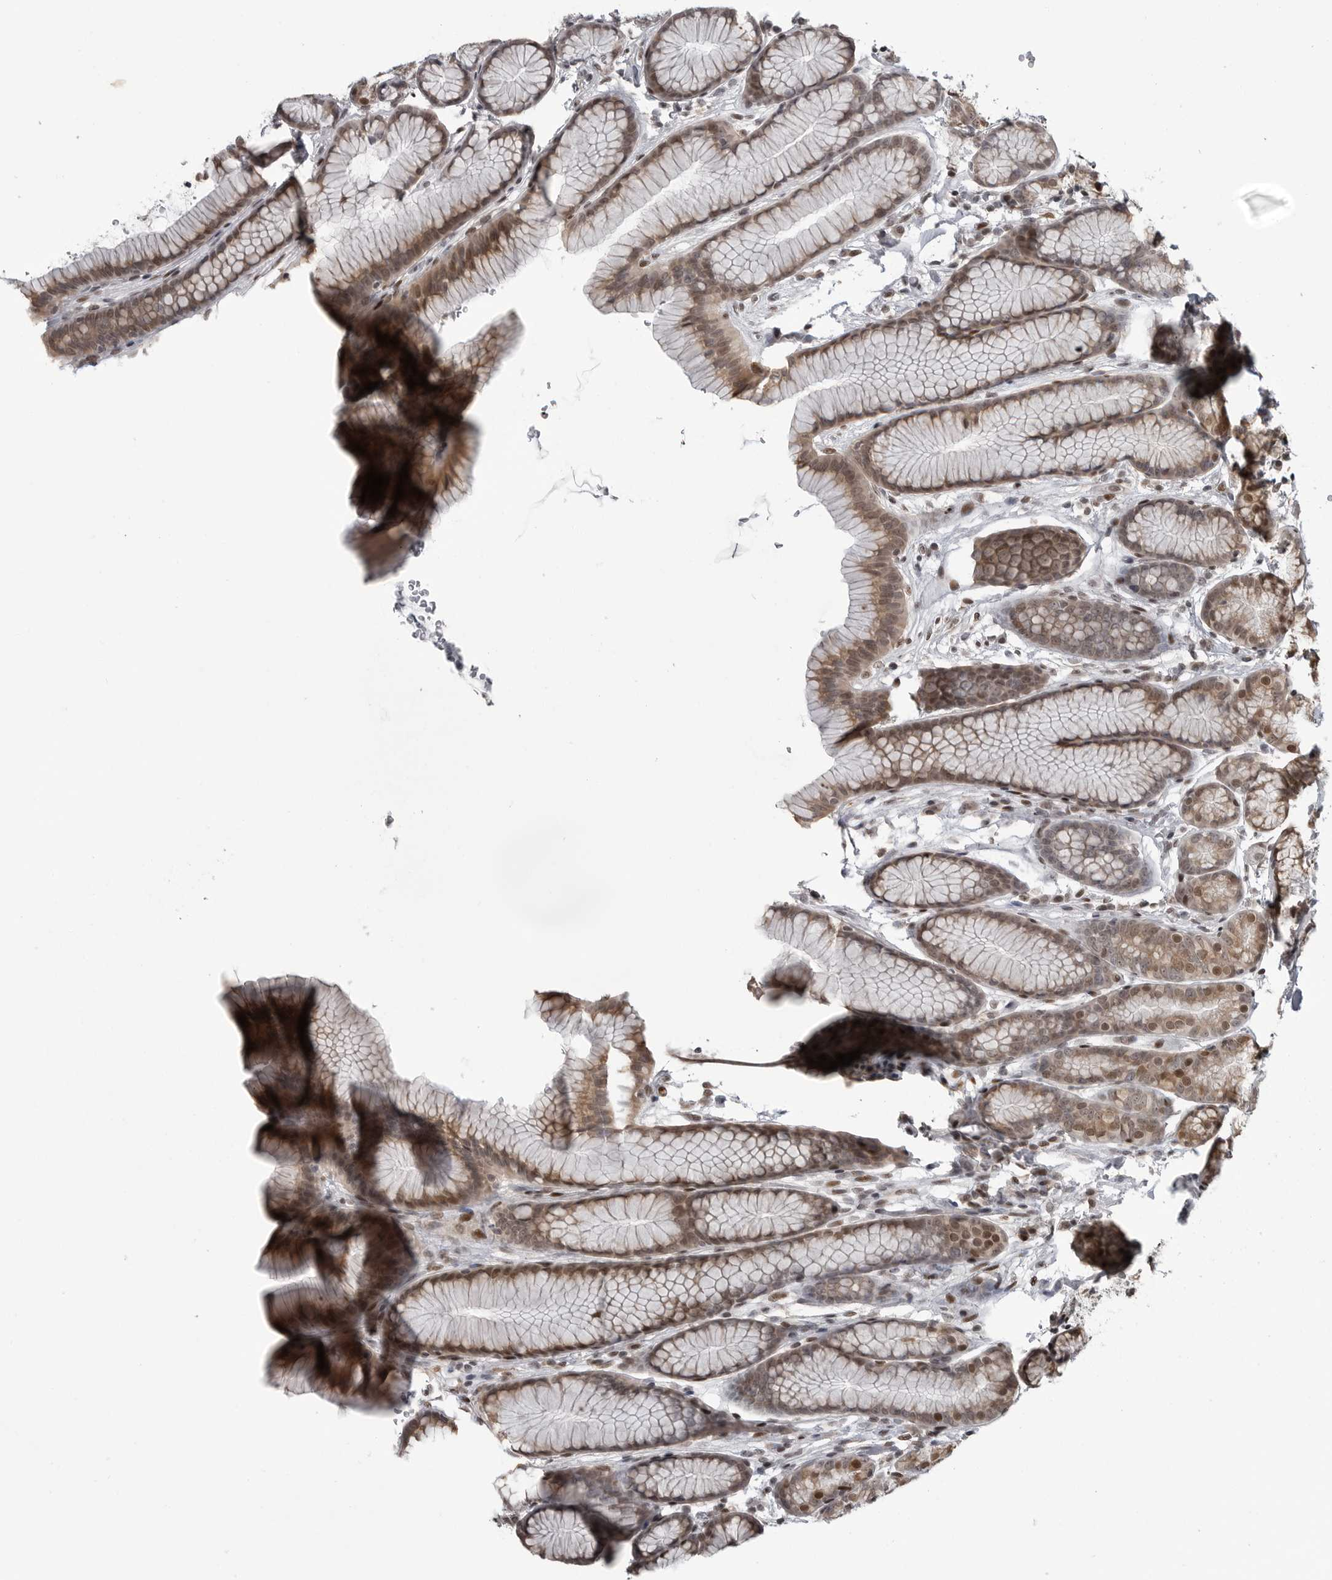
{"staining": {"intensity": "weak", "quantity": "25%-75%", "location": "cytoplasmic/membranous,nuclear"}, "tissue": "stomach", "cell_type": "Glandular cells", "image_type": "normal", "snomed": [{"axis": "morphology", "description": "Normal tissue, NOS"}, {"axis": "topography", "description": "Stomach"}], "caption": "Immunohistochemistry (DAB) staining of normal stomach exhibits weak cytoplasmic/membranous,nuclear protein staining in approximately 25%-75% of glandular cells.", "gene": "C8orf58", "patient": {"sex": "male", "age": 42}}